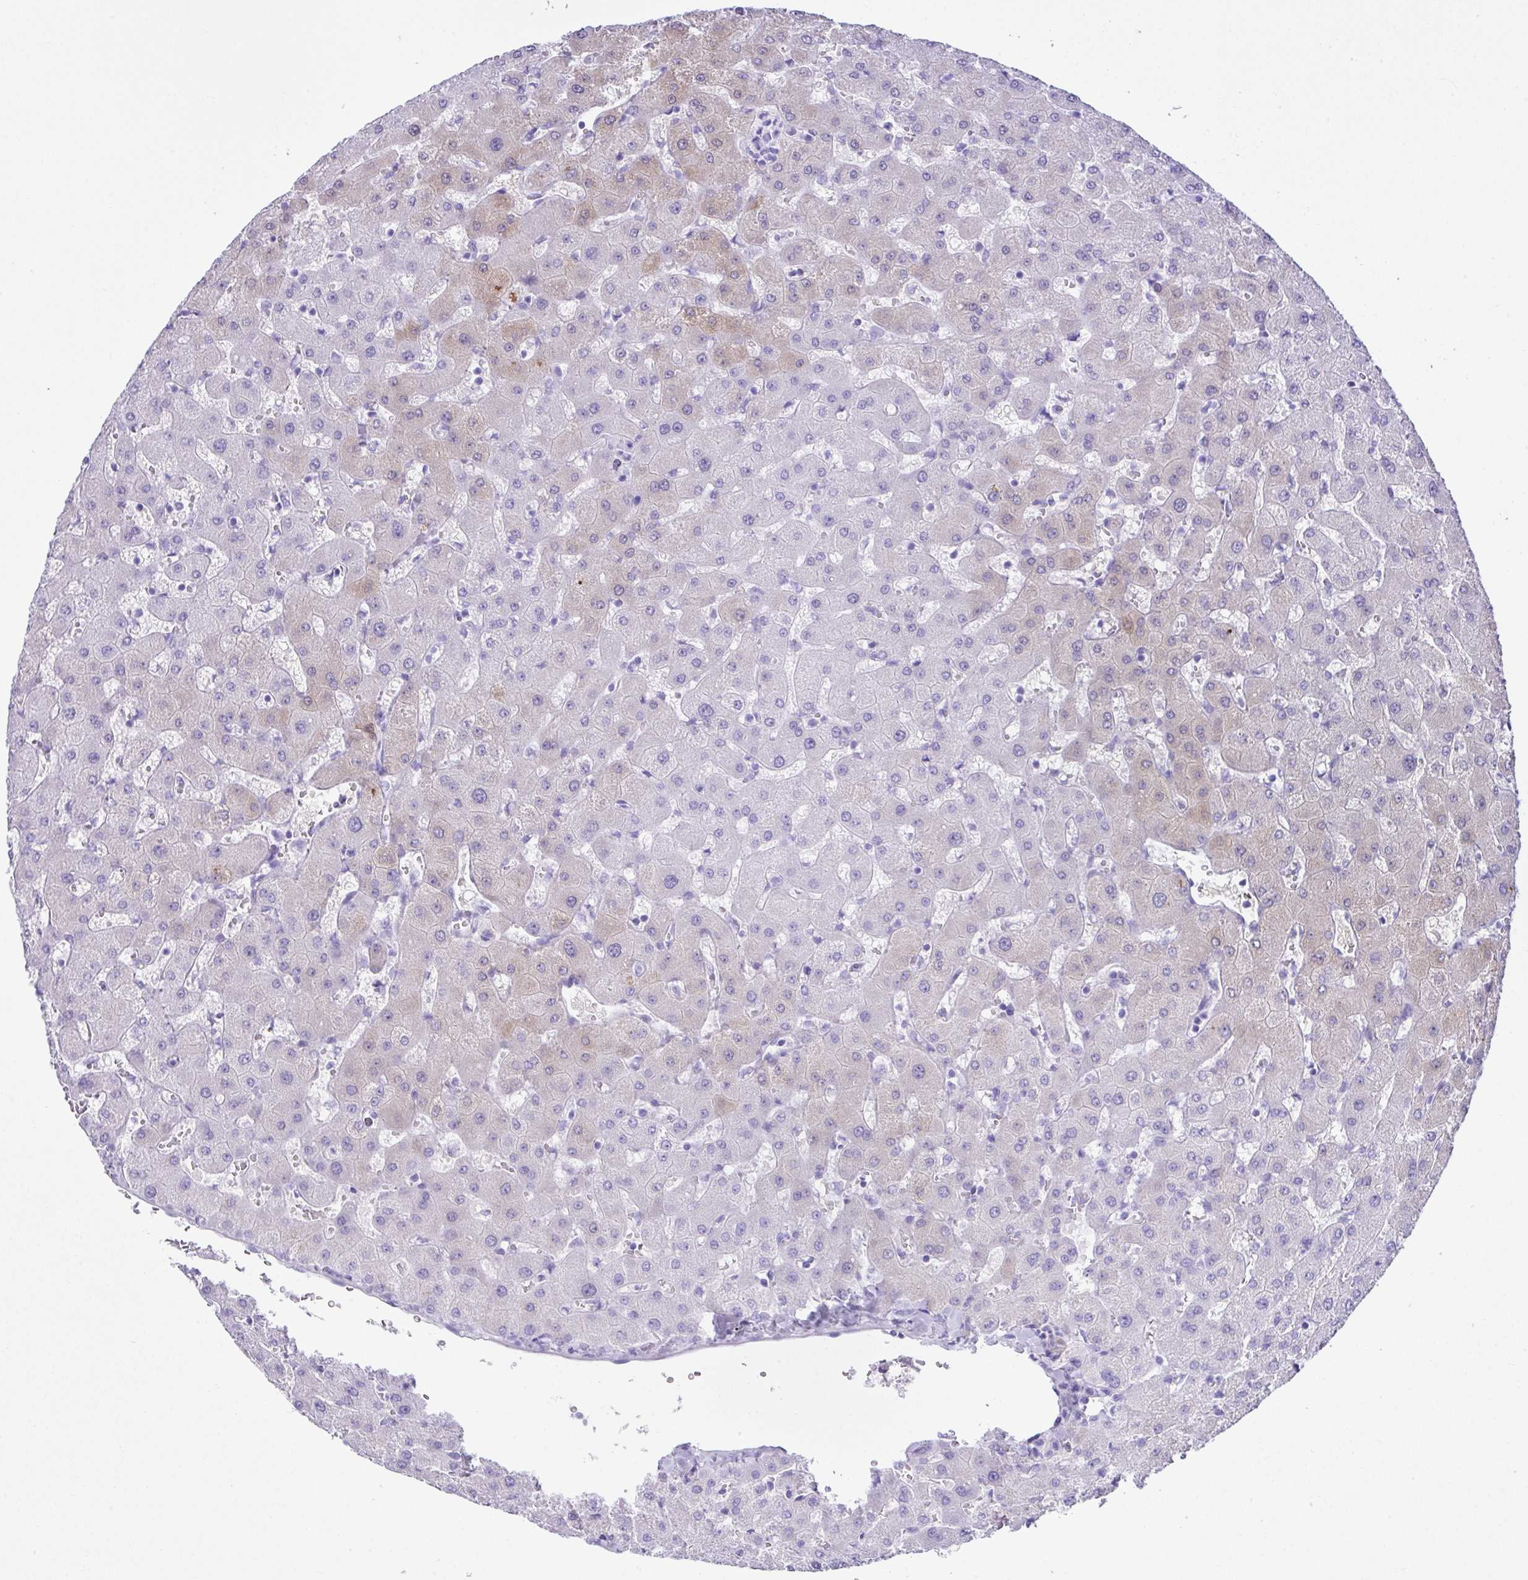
{"staining": {"intensity": "weak", "quantity": ">75%", "location": "cytoplasmic/membranous"}, "tissue": "liver", "cell_type": "Cholangiocytes", "image_type": "normal", "snomed": [{"axis": "morphology", "description": "Normal tissue, NOS"}, {"axis": "topography", "description": "Liver"}], "caption": "This is a histology image of immunohistochemistry (IHC) staining of unremarkable liver, which shows weak expression in the cytoplasmic/membranous of cholangiocytes.", "gene": "LGALS4", "patient": {"sex": "female", "age": 63}}